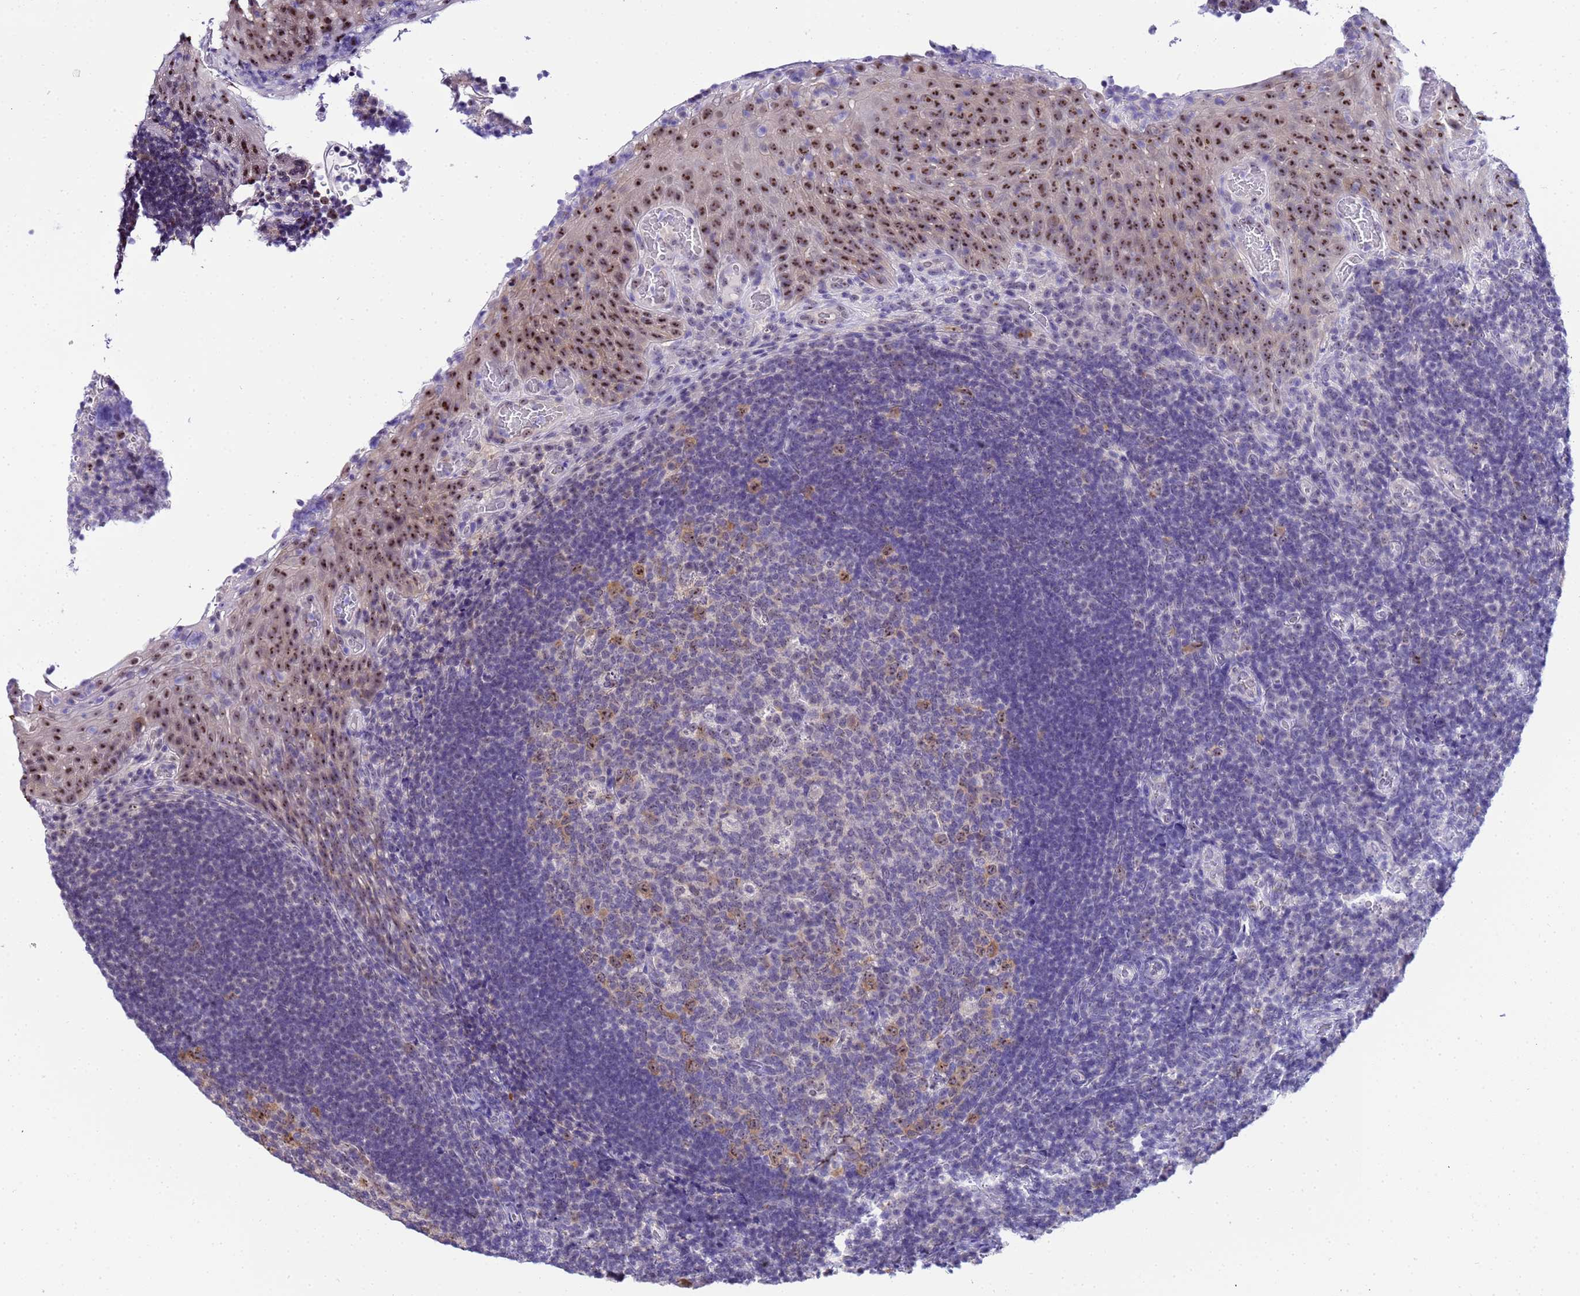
{"staining": {"intensity": "moderate", "quantity": "<25%", "location": "nuclear"}, "tissue": "tonsil", "cell_type": "Germinal center cells", "image_type": "normal", "snomed": [{"axis": "morphology", "description": "Normal tissue, NOS"}, {"axis": "topography", "description": "Tonsil"}], "caption": "High-power microscopy captured an immunohistochemistry (IHC) image of normal tonsil, revealing moderate nuclear positivity in about <25% of germinal center cells.", "gene": "ACTL6B", "patient": {"sex": "male", "age": 17}}